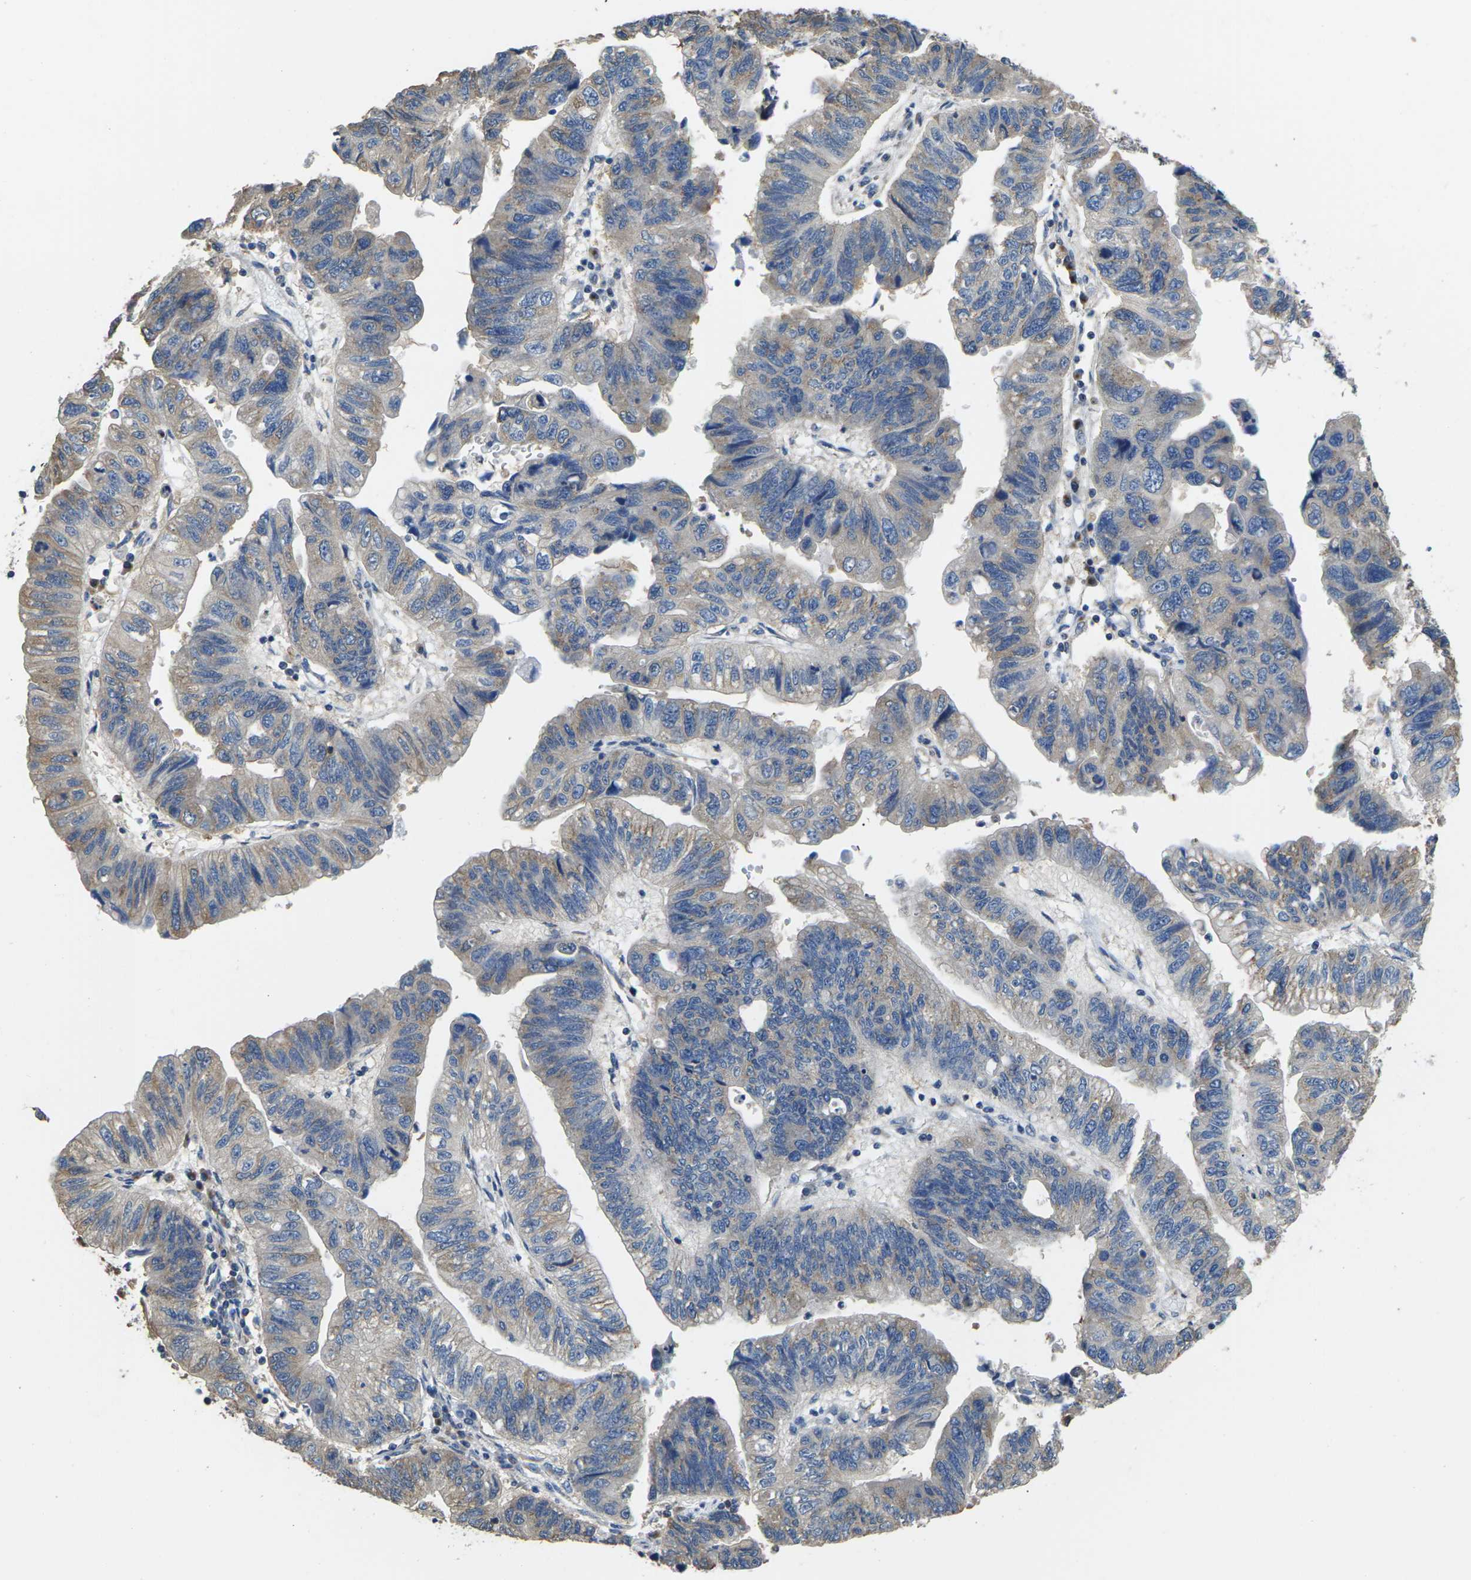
{"staining": {"intensity": "moderate", "quantity": "<25%", "location": "cytoplasmic/membranous"}, "tissue": "stomach cancer", "cell_type": "Tumor cells", "image_type": "cancer", "snomed": [{"axis": "morphology", "description": "Adenocarcinoma, NOS"}, {"axis": "topography", "description": "Stomach"}], "caption": "A high-resolution photomicrograph shows IHC staining of stomach adenocarcinoma, which displays moderate cytoplasmic/membranous expression in about <25% of tumor cells.", "gene": "TMCC2", "patient": {"sex": "male", "age": 59}}